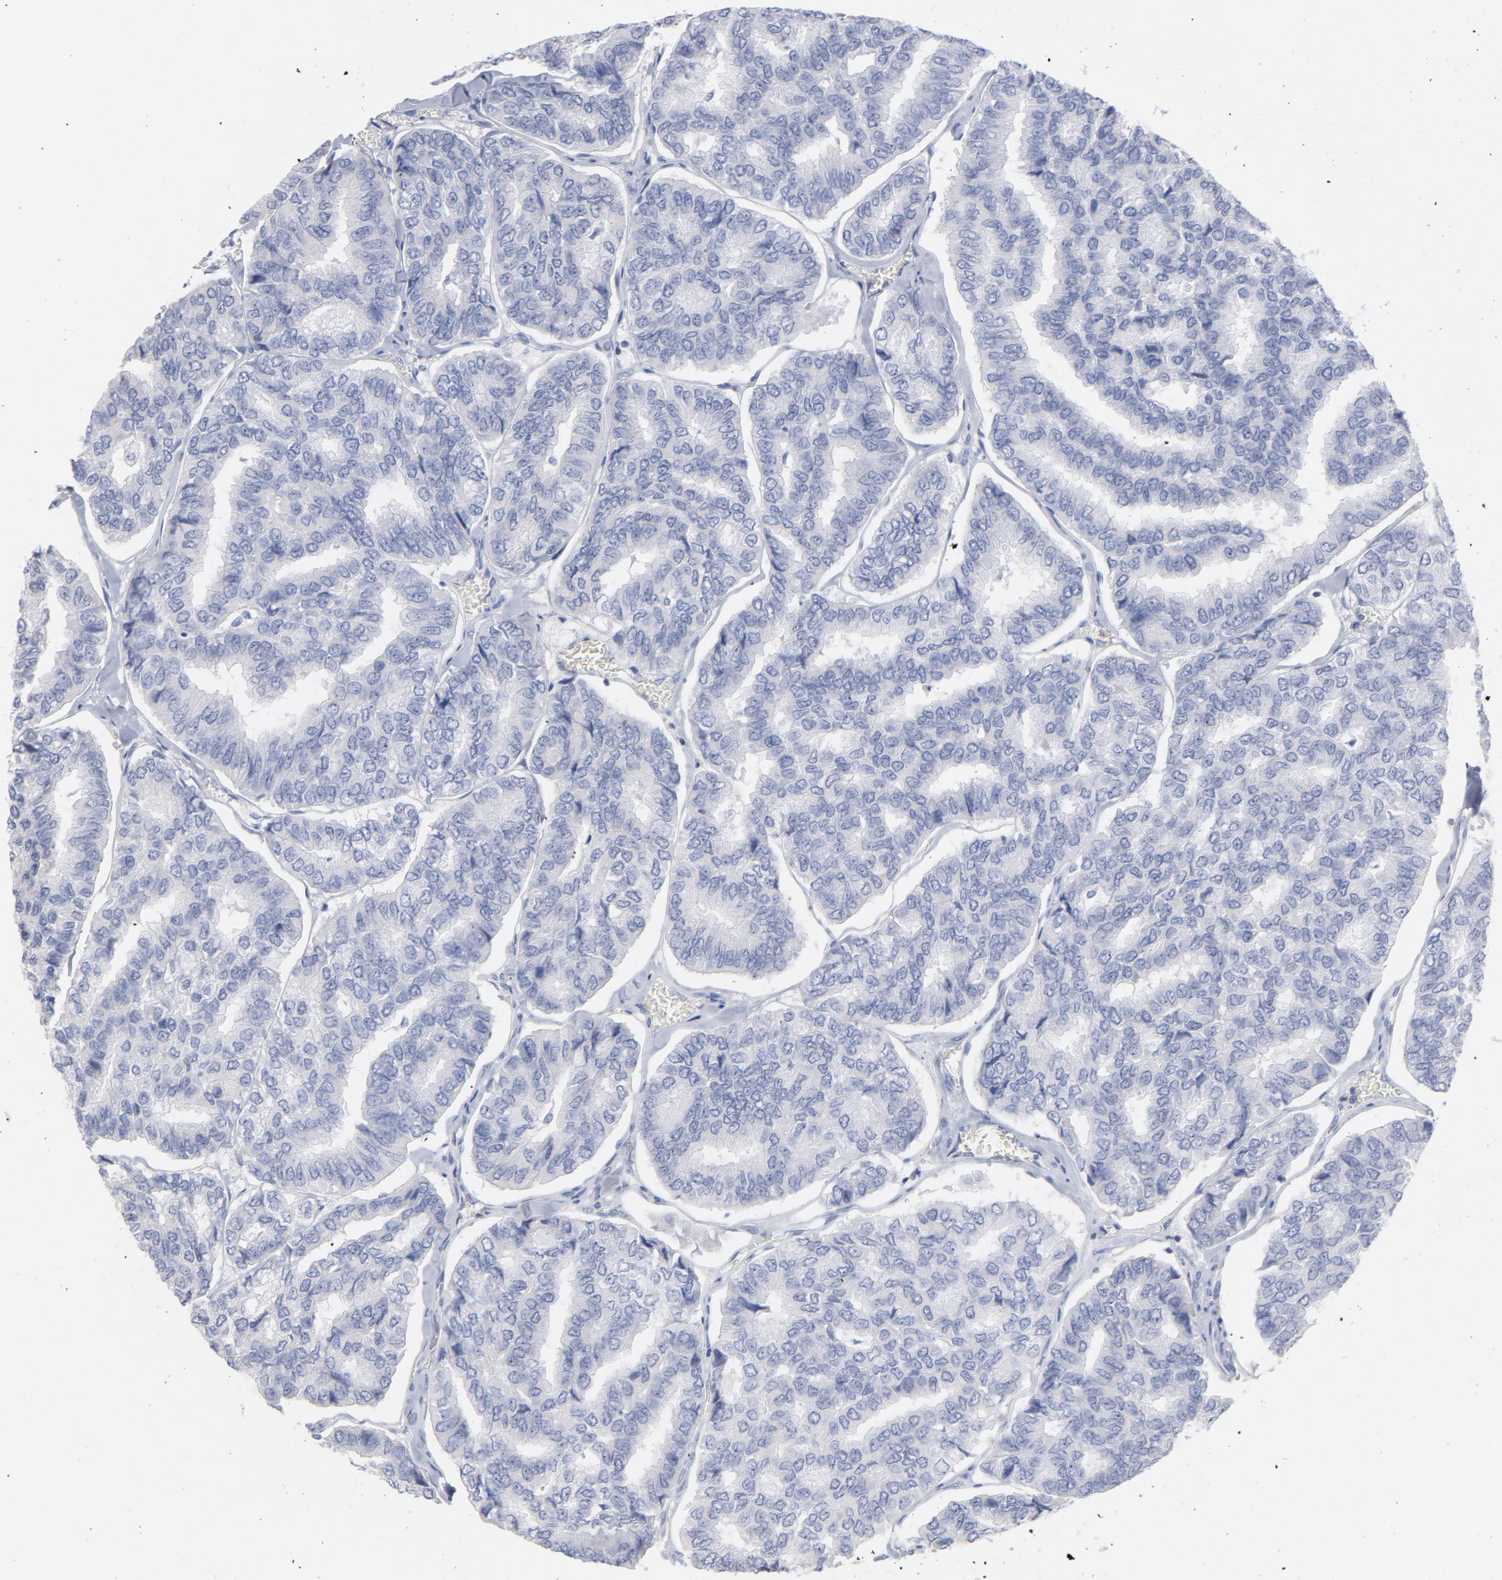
{"staining": {"intensity": "negative", "quantity": "none", "location": "none"}, "tissue": "thyroid cancer", "cell_type": "Tumor cells", "image_type": "cancer", "snomed": [{"axis": "morphology", "description": "Papillary adenocarcinoma, NOS"}, {"axis": "topography", "description": "Thyroid gland"}], "caption": "DAB immunohistochemical staining of human thyroid papillary adenocarcinoma exhibits no significant expression in tumor cells.", "gene": "P2RY8", "patient": {"sex": "female", "age": 35}}